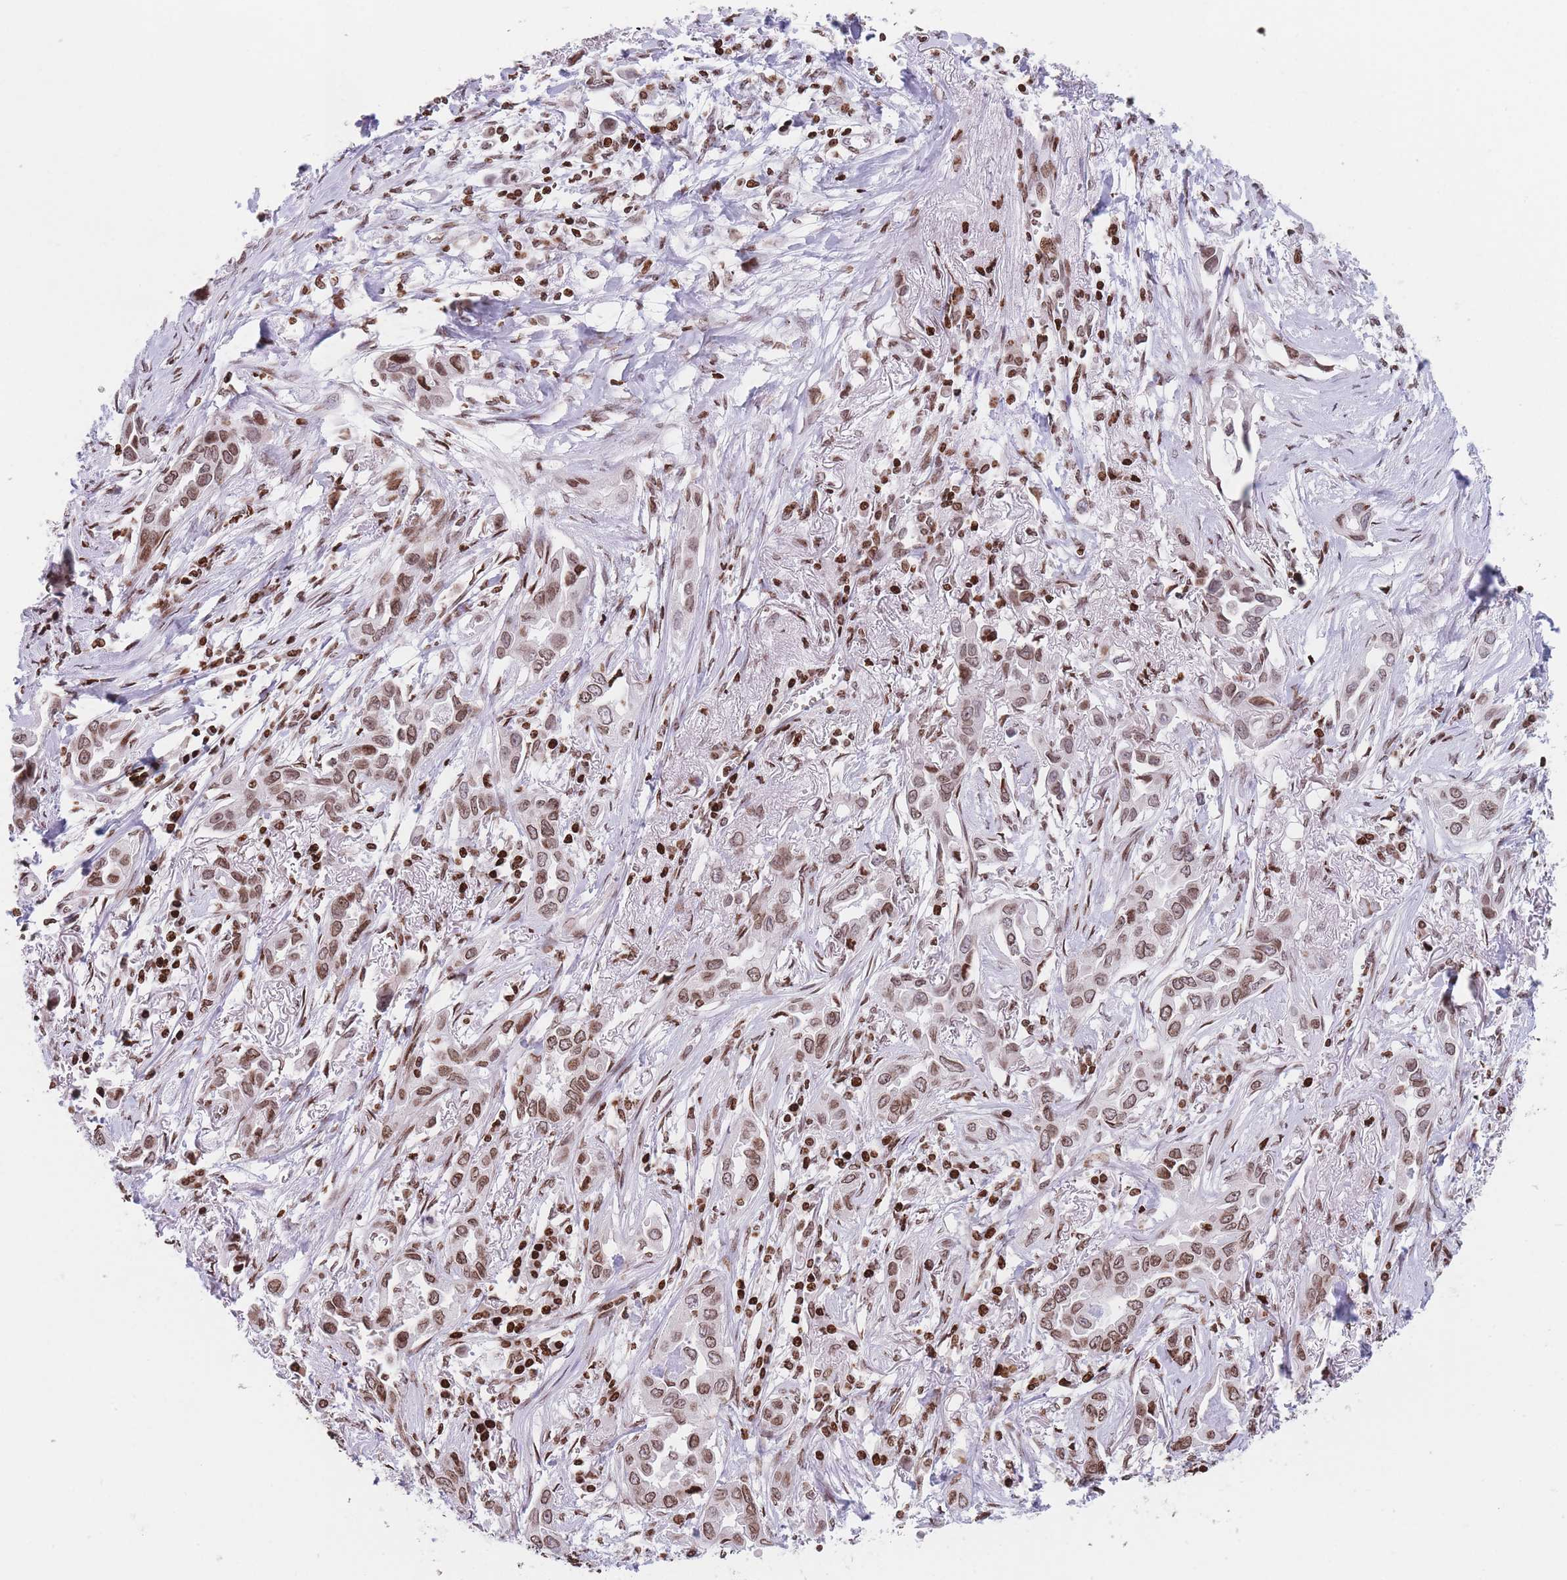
{"staining": {"intensity": "moderate", "quantity": ">75%", "location": "nuclear"}, "tissue": "lung cancer", "cell_type": "Tumor cells", "image_type": "cancer", "snomed": [{"axis": "morphology", "description": "Adenocarcinoma, NOS"}, {"axis": "topography", "description": "Lung"}], "caption": "Protein positivity by immunohistochemistry (IHC) displays moderate nuclear staining in approximately >75% of tumor cells in lung adenocarcinoma. (Brightfield microscopy of DAB IHC at high magnification).", "gene": "AK9", "patient": {"sex": "female", "age": 76}}